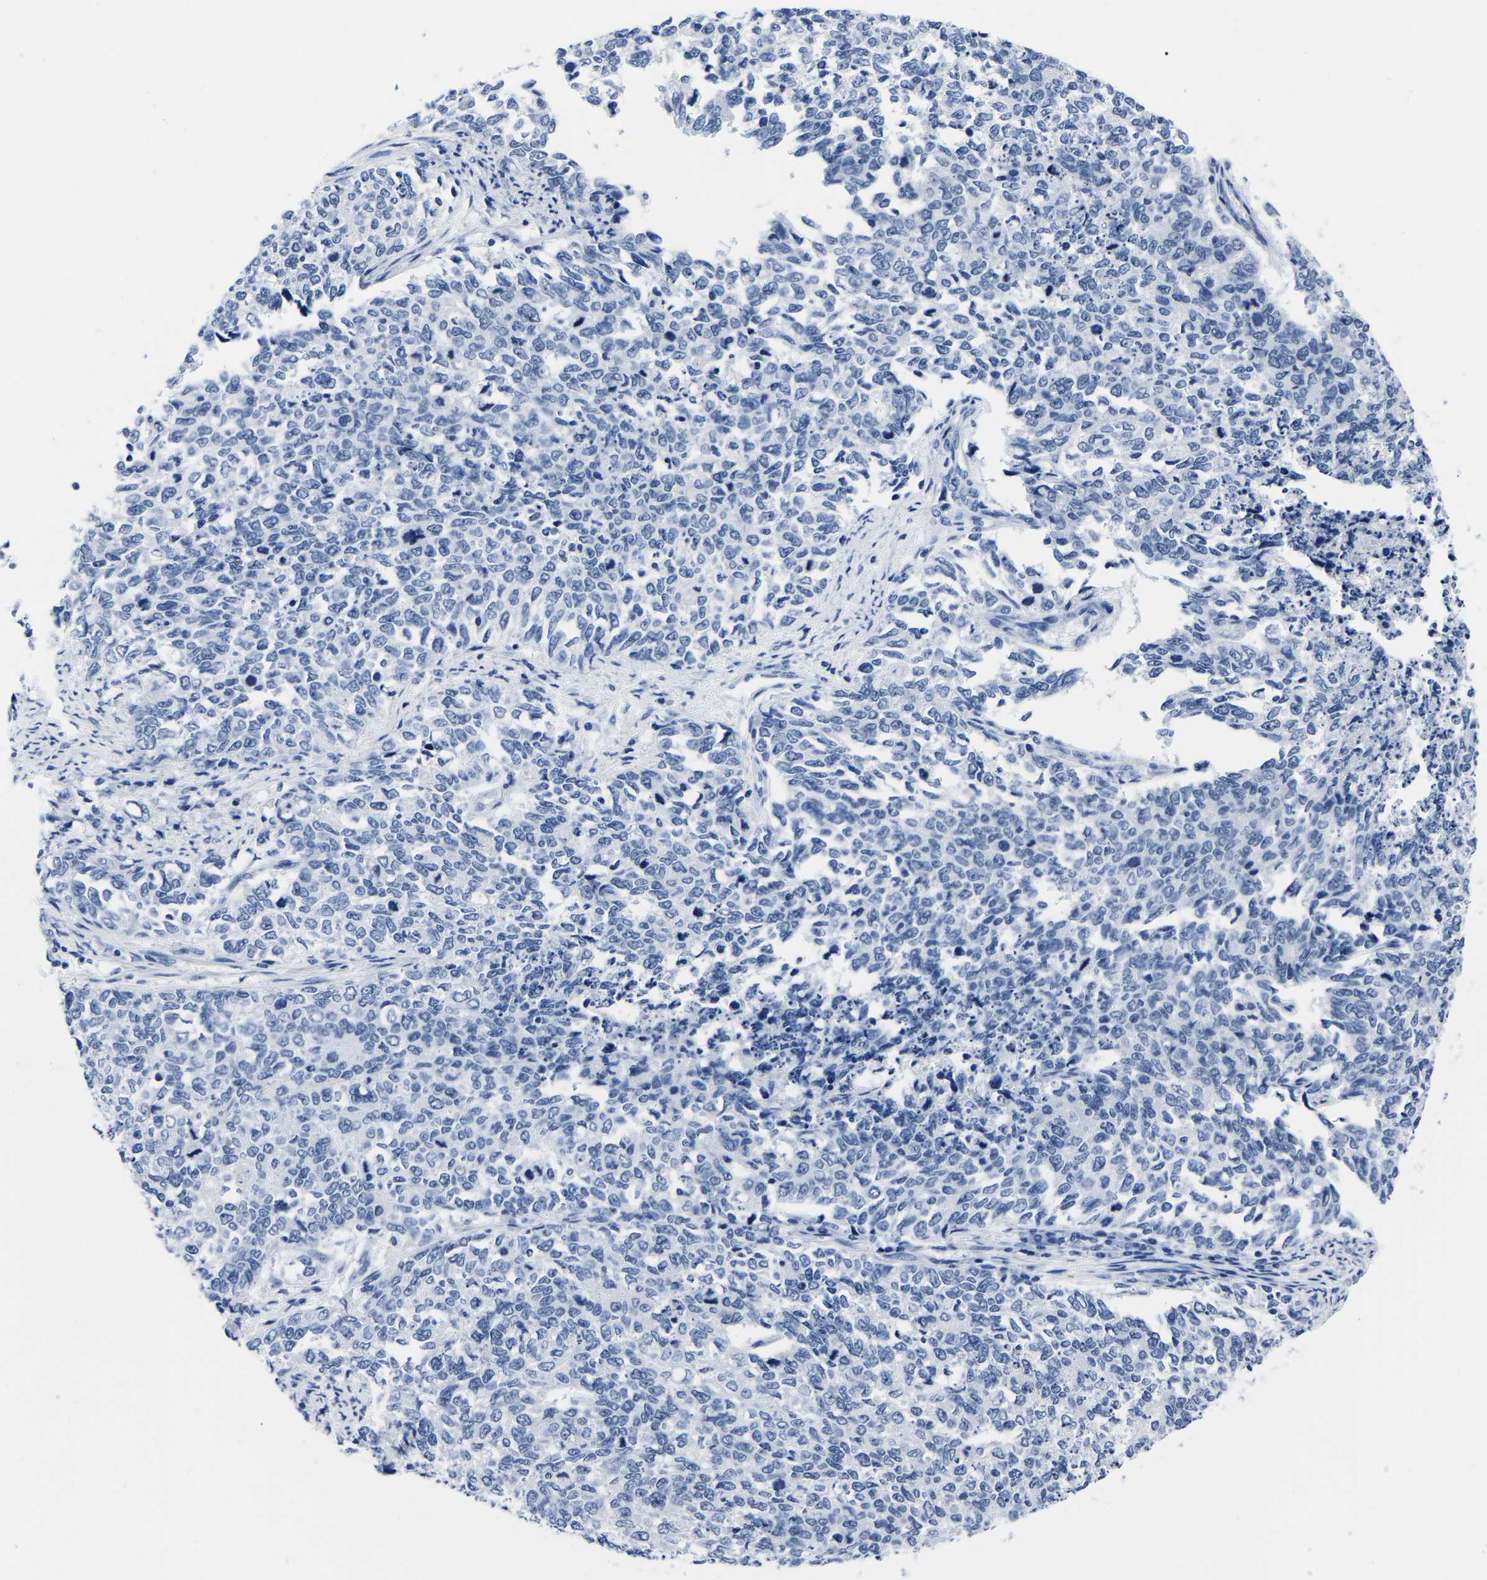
{"staining": {"intensity": "negative", "quantity": "none", "location": "none"}, "tissue": "cervical cancer", "cell_type": "Tumor cells", "image_type": "cancer", "snomed": [{"axis": "morphology", "description": "Squamous cell carcinoma, NOS"}, {"axis": "topography", "description": "Cervix"}], "caption": "Tumor cells are negative for protein expression in human cervical cancer (squamous cell carcinoma).", "gene": "IMPG2", "patient": {"sex": "female", "age": 63}}